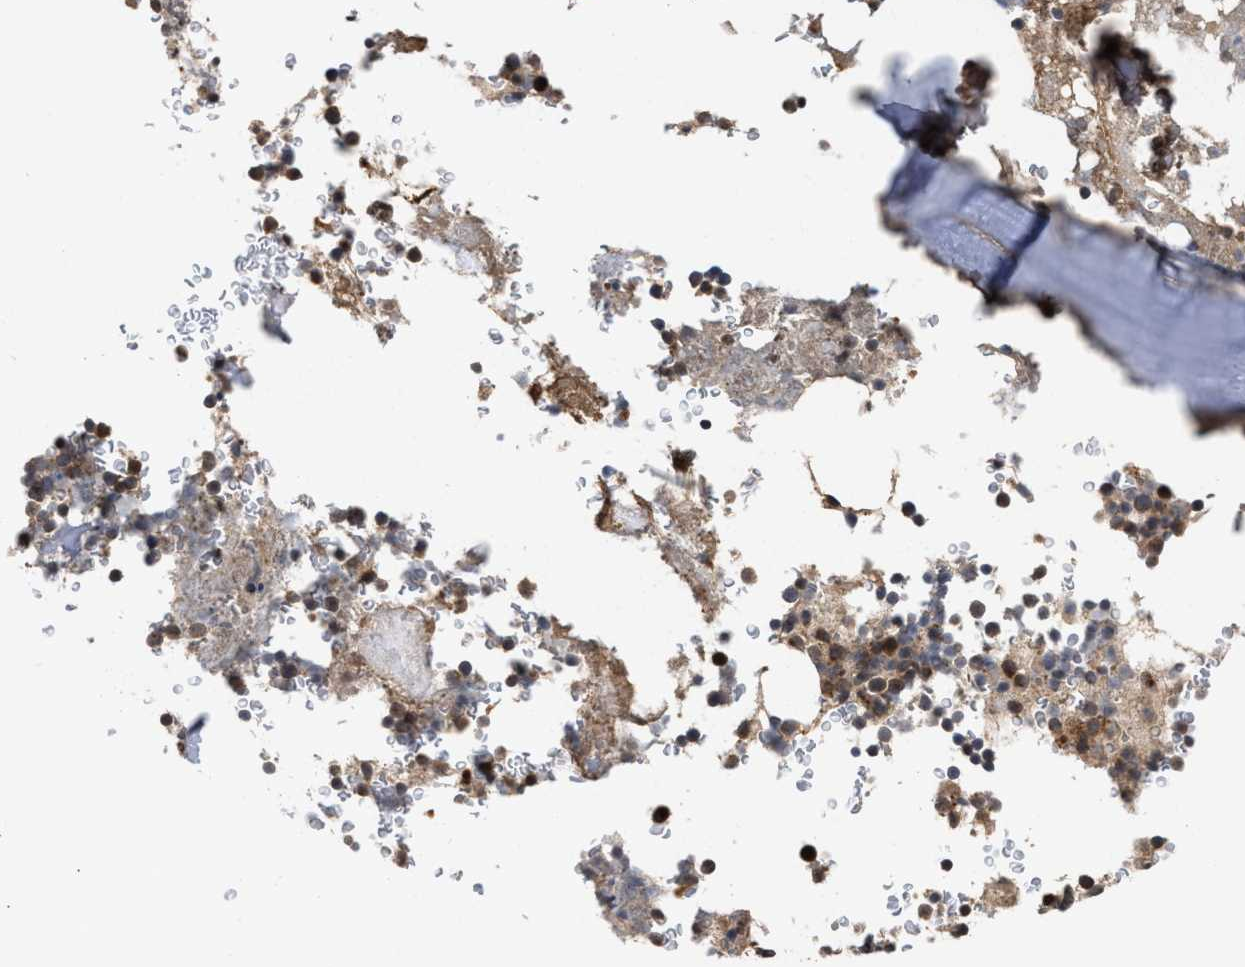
{"staining": {"intensity": "moderate", "quantity": ">75%", "location": "cytoplasmic/membranous"}, "tissue": "bone marrow", "cell_type": "Hematopoietic cells", "image_type": "normal", "snomed": [{"axis": "morphology", "description": "Normal tissue, NOS"}, {"axis": "topography", "description": "Bone marrow"}], "caption": "The photomicrograph reveals staining of normal bone marrow, revealing moderate cytoplasmic/membranous protein positivity (brown color) within hematopoietic cells.", "gene": "SAR1A", "patient": {"sex": "male"}}